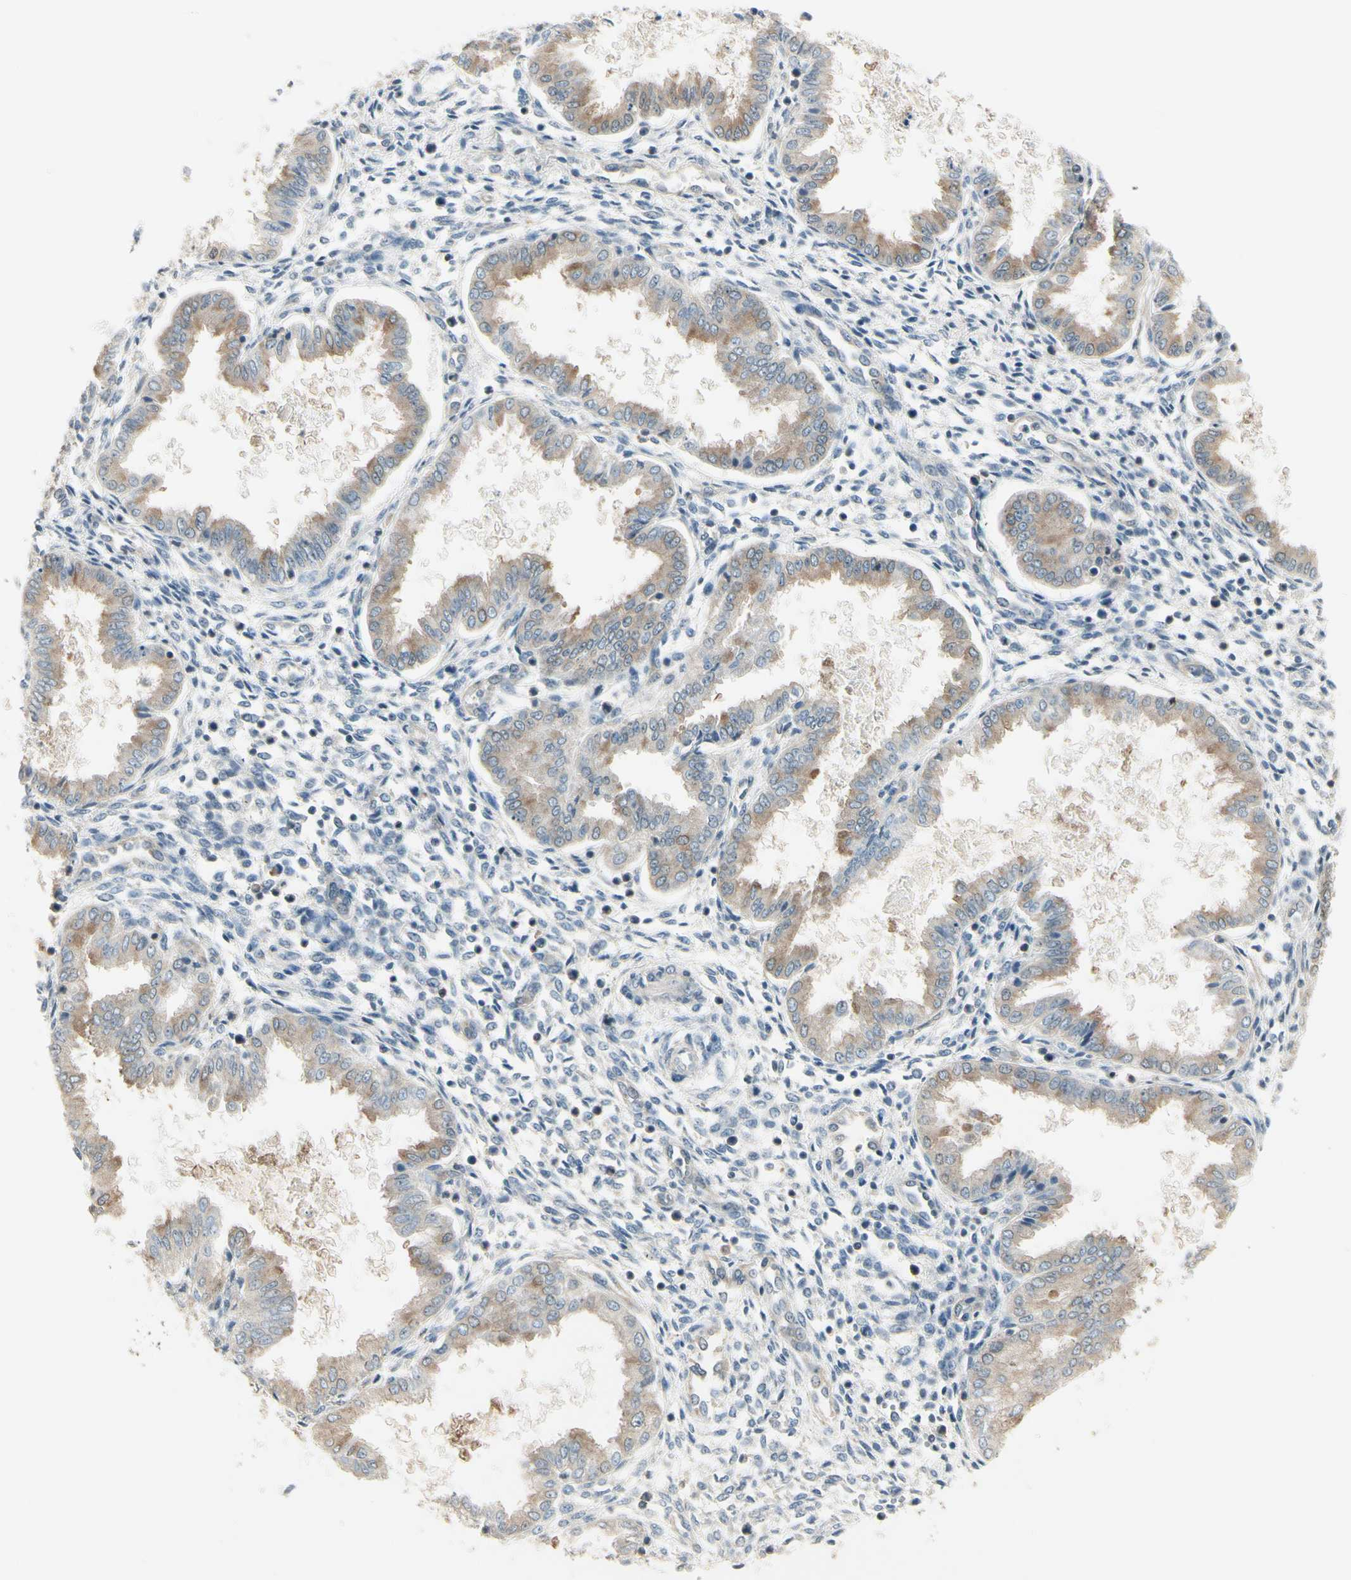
{"staining": {"intensity": "weak", "quantity": "25%-75%", "location": "cytoplasmic/membranous"}, "tissue": "endometrium", "cell_type": "Cells in endometrial stroma", "image_type": "normal", "snomed": [{"axis": "morphology", "description": "Normal tissue, NOS"}, {"axis": "topography", "description": "Endometrium"}], "caption": "Protein staining of unremarkable endometrium displays weak cytoplasmic/membranous expression in approximately 25%-75% of cells in endometrial stroma. The staining was performed using DAB (3,3'-diaminobenzidine) to visualize the protein expression in brown, while the nuclei were stained in blue with hematoxylin (Magnification: 20x).", "gene": "OXSR1", "patient": {"sex": "female", "age": 33}}